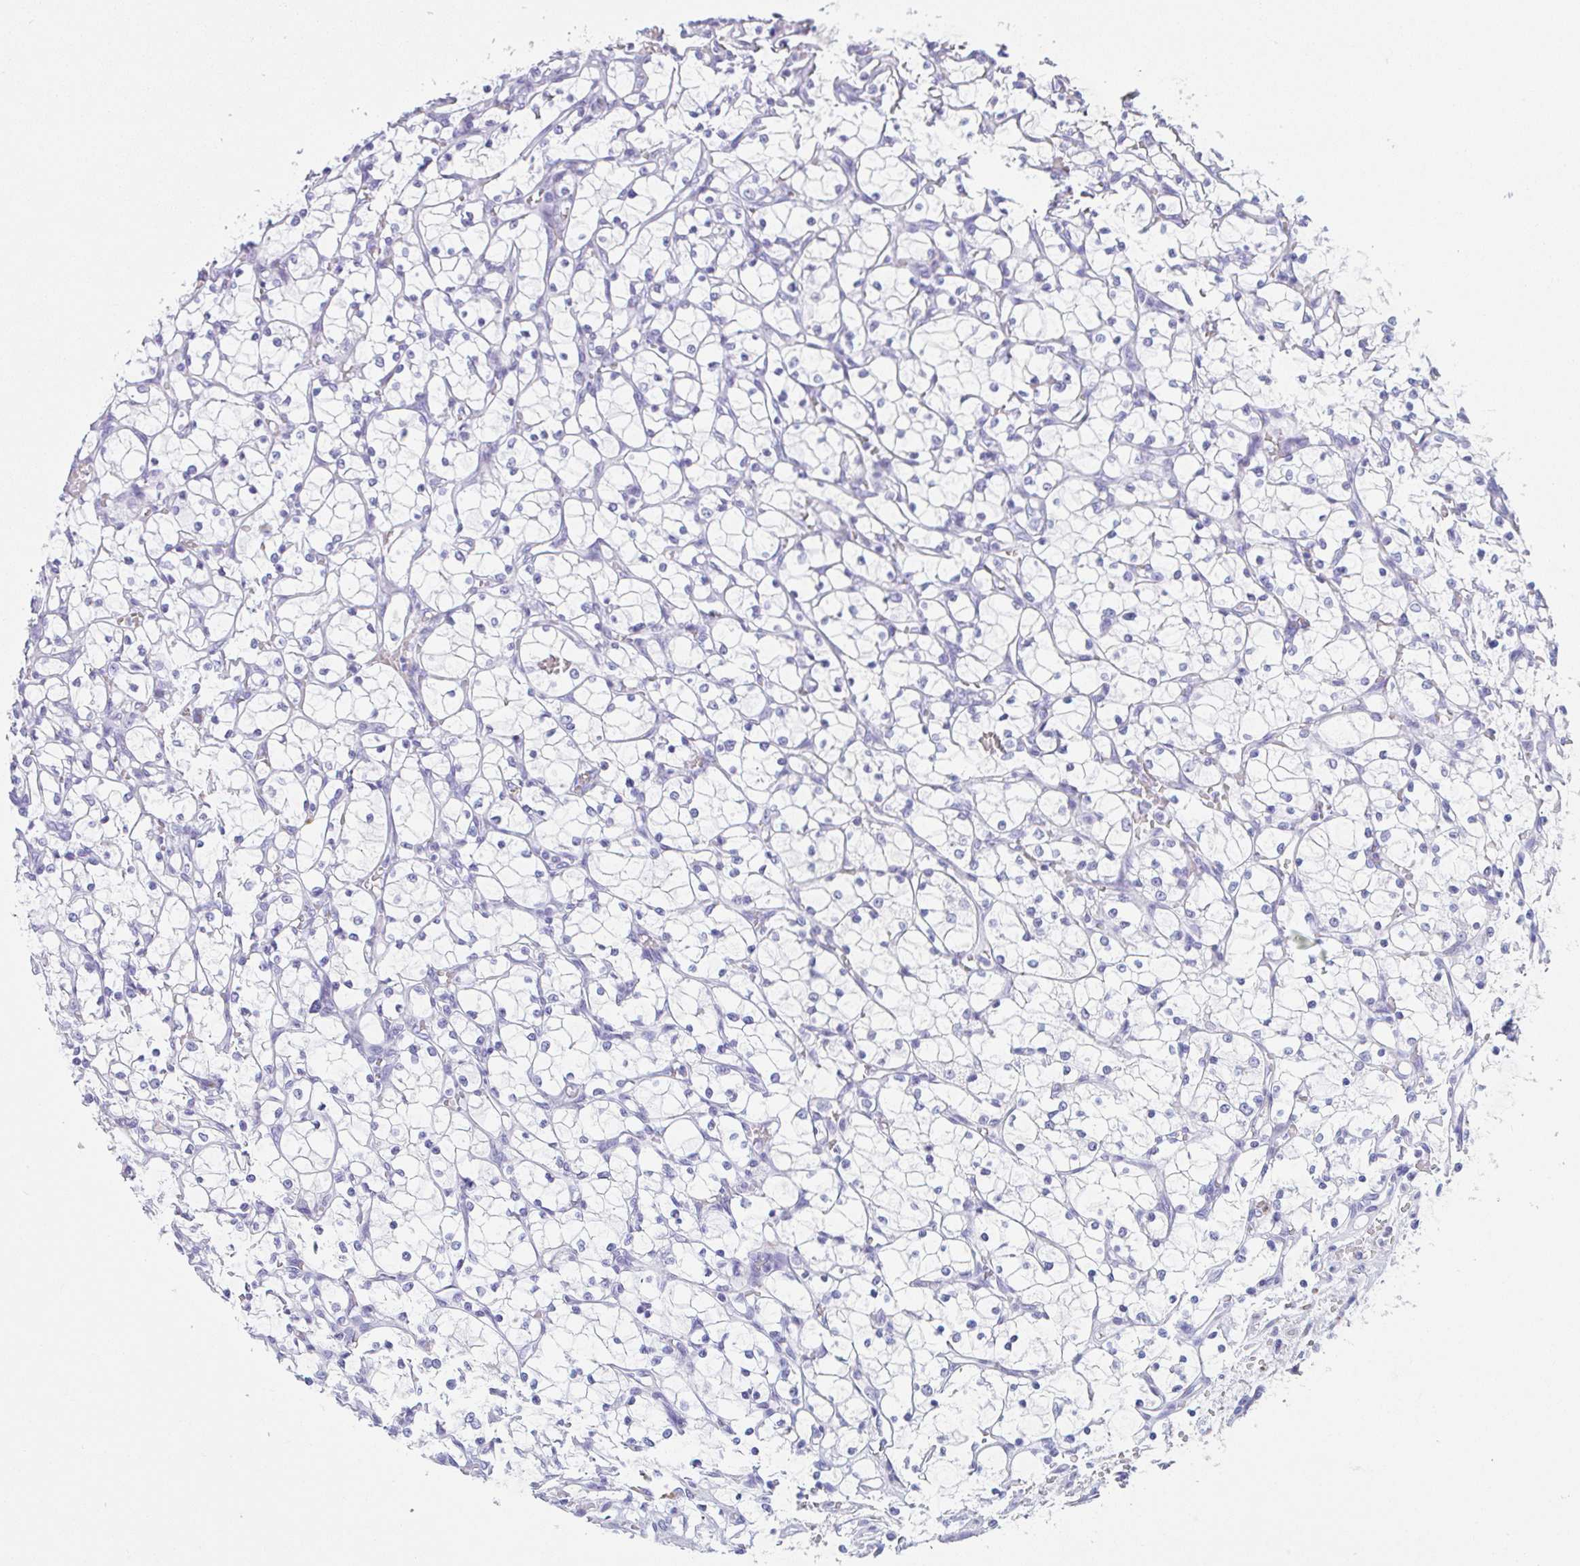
{"staining": {"intensity": "negative", "quantity": "none", "location": "none"}, "tissue": "renal cancer", "cell_type": "Tumor cells", "image_type": "cancer", "snomed": [{"axis": "morphology", "description": "Adenocarcinoma, NOS"}, {"axis": "topography", "description": "Kidney"}], "caption": "Immunohistochemical staining of adenocarcinoma (renal) displays no significant staining in tumor cells.", "gene": "TAS2R41", "patient": {"sex": "female", "age": 69}}